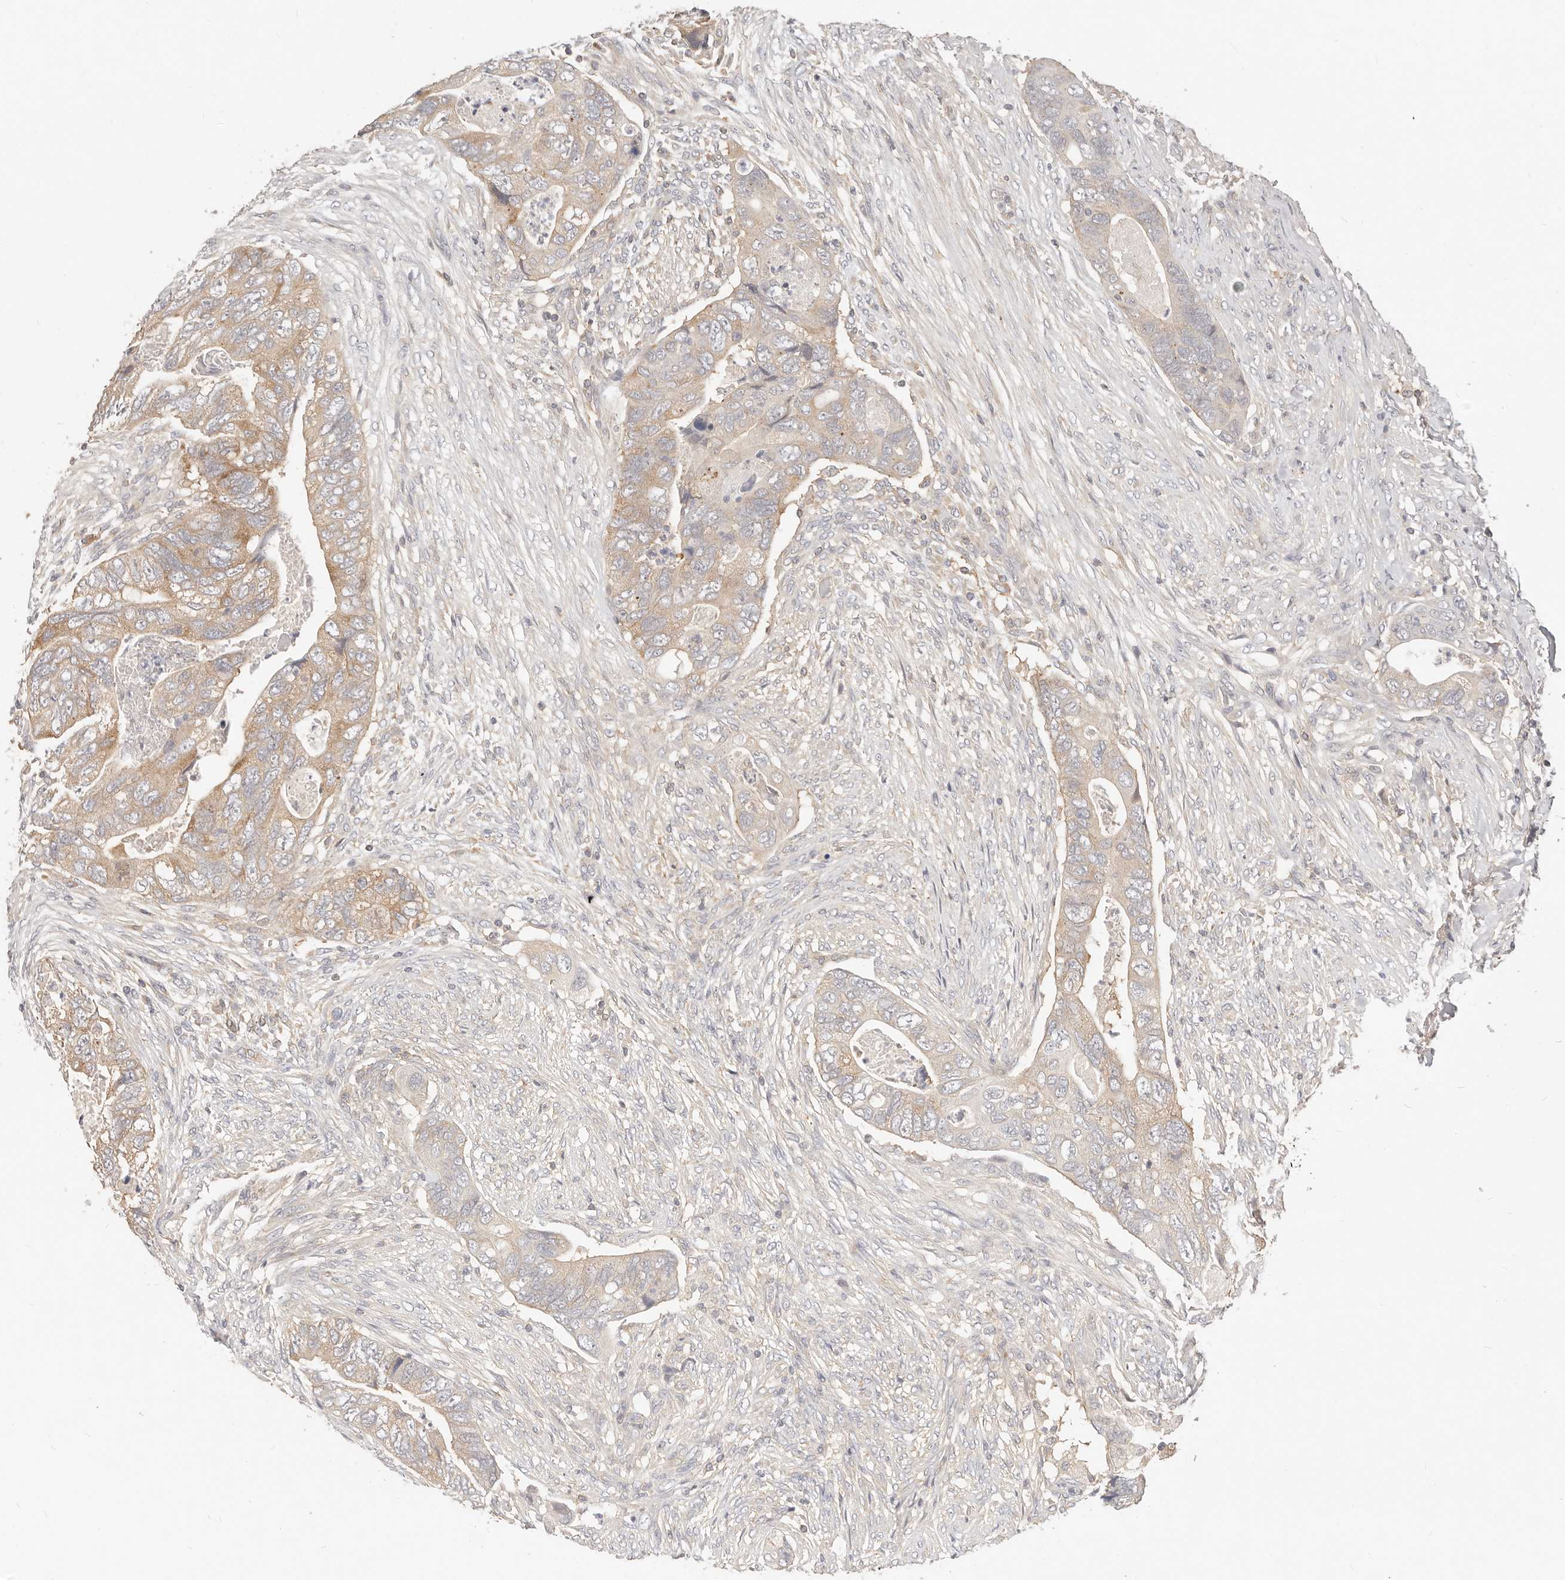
{"staining": {"intensity": "moderate", "quantity": ">75%", "location": "cytoplasmic/membranous"}, "tissue": "colorectal cancer", "cell_type": "Tumor cells", "image_type": "cancer", "snomed": [{"axis": "morphology", "description": "Adenocarcinoma, NOS"}, {"axis": "topography", "description": "Rectum"}], "caption": "Colorectal adenocarcinoma stained with a brown dye displays moderate cytoplasmic/membranous positive expression in about >75% of tumor cells.", "gene": "DTNBP1", "patient": {"sex": "male", "age": 63}}